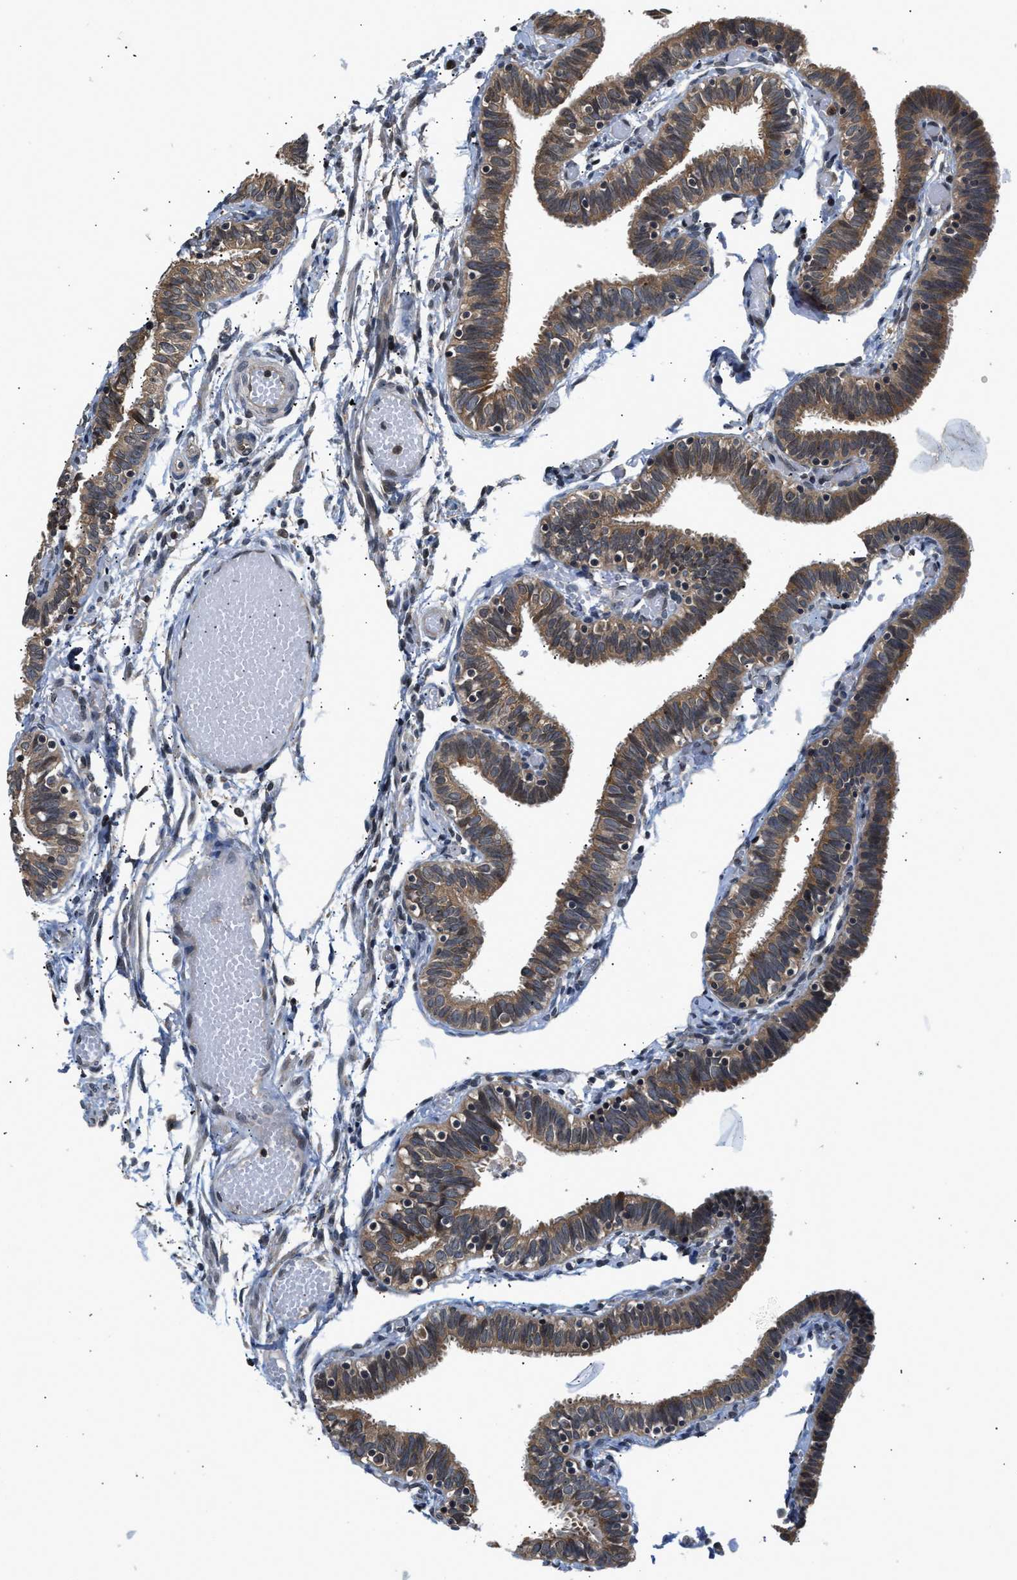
{"staining": {"intensity": "moderate", "quantity": ">75%", "location": "cytoplasmic/membranous"}, "tissue": "fallopian tube", "cell_type": "Glandular cells", "image_type": "normal", "snomed": [{"axis": "morphology", "description": "Normal tissue, NOS"}, {"axis": "topography", "description": "Fallopian tube"}], "caption": "Protein staining of benign fallopian tube displays moderate cytoplasmic/membranous staining in approximately >75% of glandular cells. (DAB IHC with brightfield microscopy, high magnification).", "gene": "RAB29", "patient": {"sex": "female", "age": 46}}